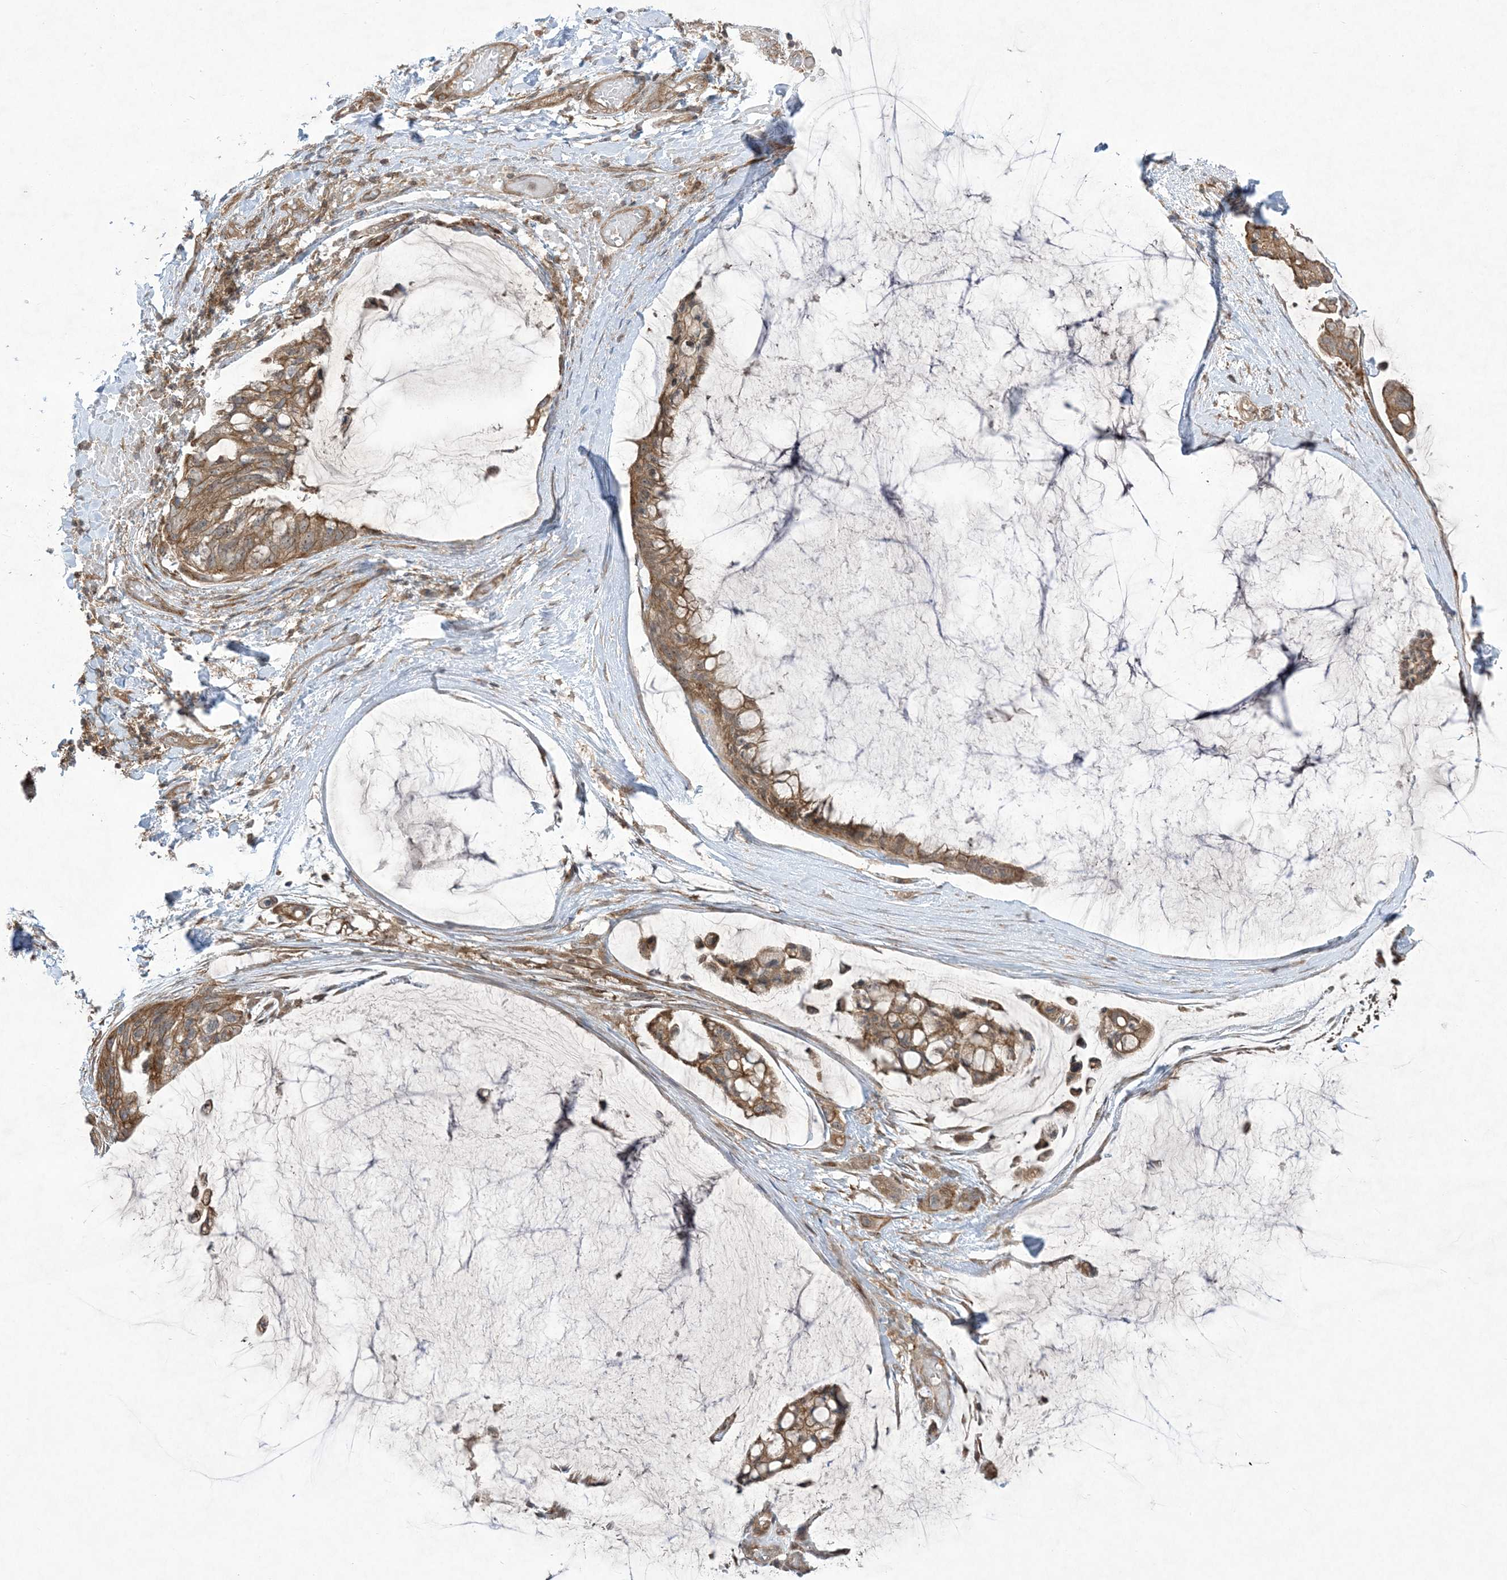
{"staining": {"intensity": "moderate", "quantity": ">75%", "location": "cytoplasmic/membranous,nuclear"}, "tissue": "ovarian cancer", "cell_type": "Tumor cells", "image_type": "cancer", "snomed": [{"axis": "morphology", "description": "Cystadenocarcinoma, mucinous, NOS"}, {"axis": "topography", "description": "Ovary"}], "caption": "IHC micrograph of human ovarian cancer stained for a protein (brown), which demonstrates medium levels of moderate cytoplasmic/membranous and nuclear staining in about >75% of tumor cells.", "gene": "SOGA3", "patient": {"sex": "female", "age": 39}}